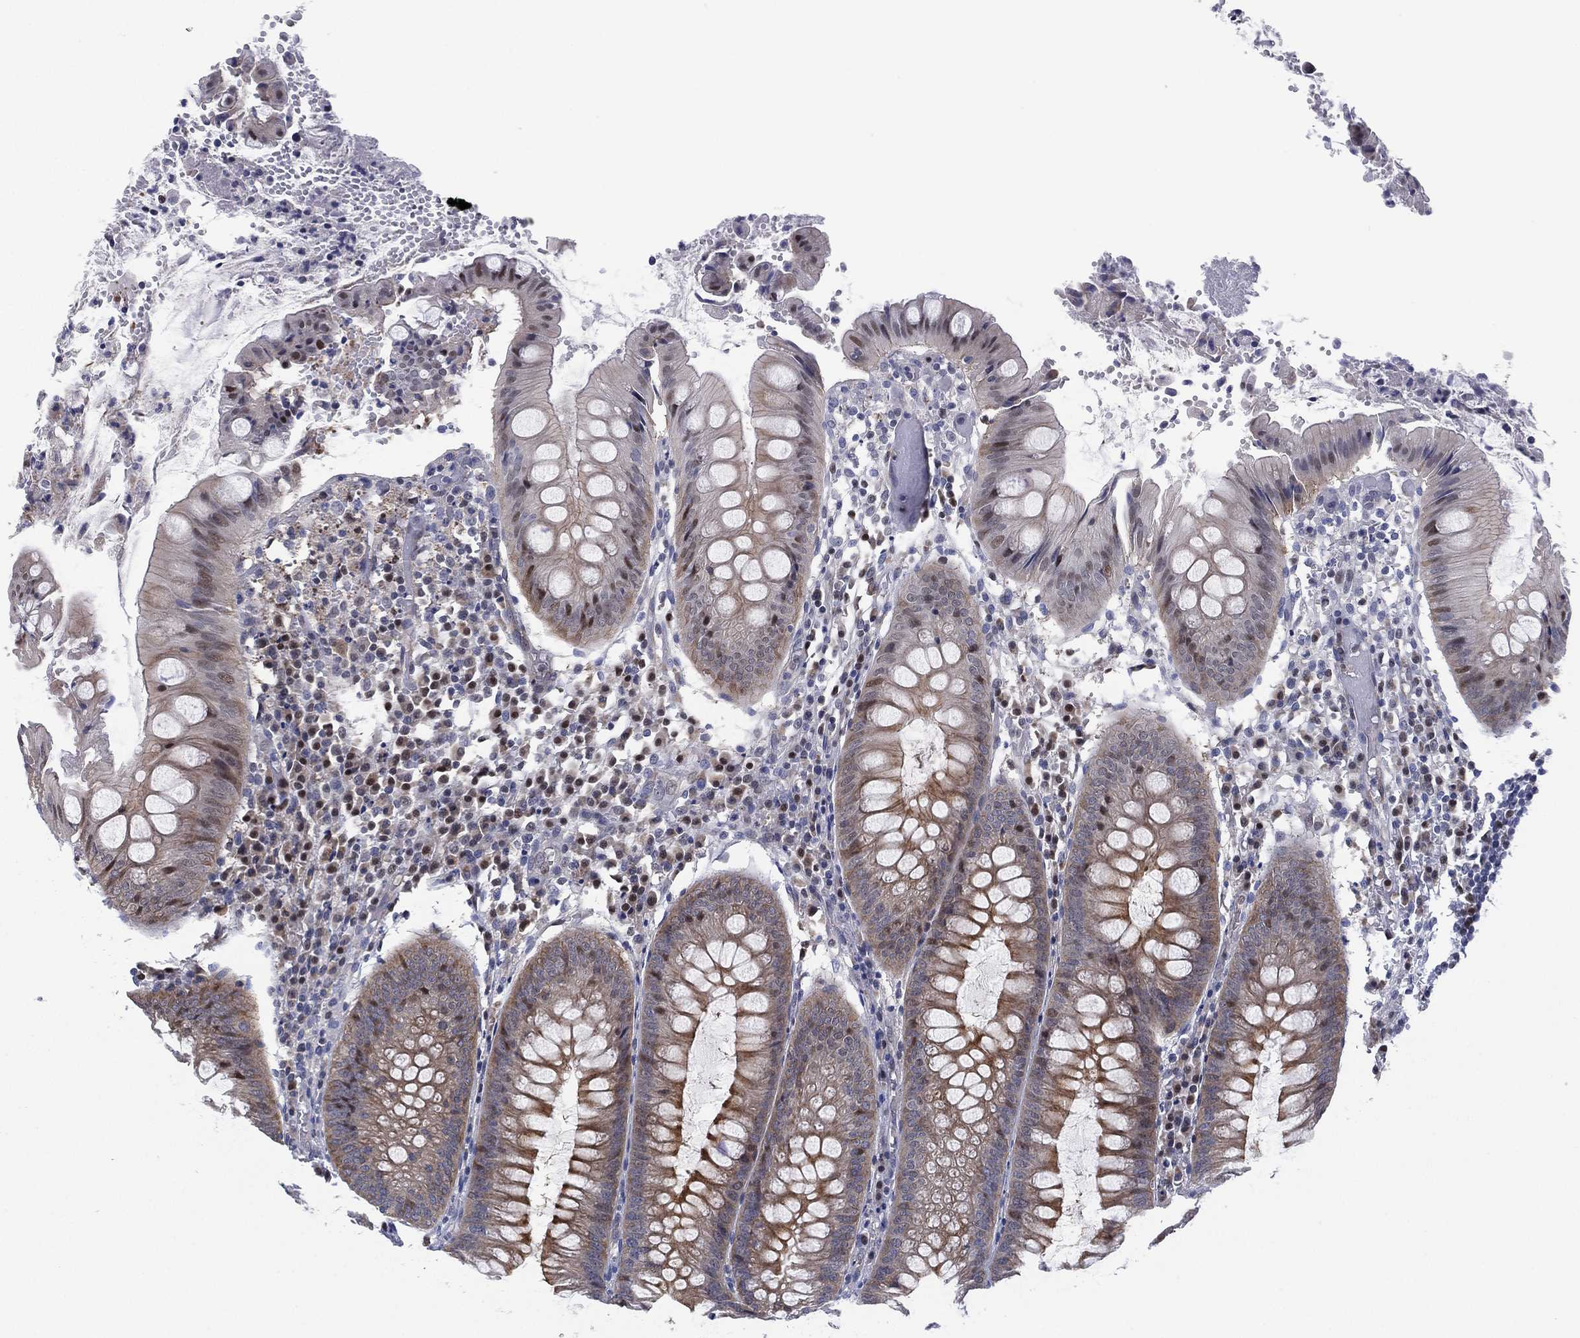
{"staining": {"intensity": "moderate", "quantity": "<25%", "location": "cytoplasmic/membranous"}, "tissue": "appendix", "cell_type": "Glandular cells", "image_type": "normal", "snomed": [{"axis": "morphology", "description": "Normal tissue, NOS"}, {"axis": "morphology", "description": "Inflammation, NOS"}, {"axis": "topography", "description": "Appendix"}], "caption": "The image shows a brown stain indicating the presence of a protein in the cytoplasmic/membranous of glandular cells in appendix. (IHC, brightfield microscopy, high magnification).", "gene": "SLC4A4", "patient": {"sex": "male", "age": 16}}